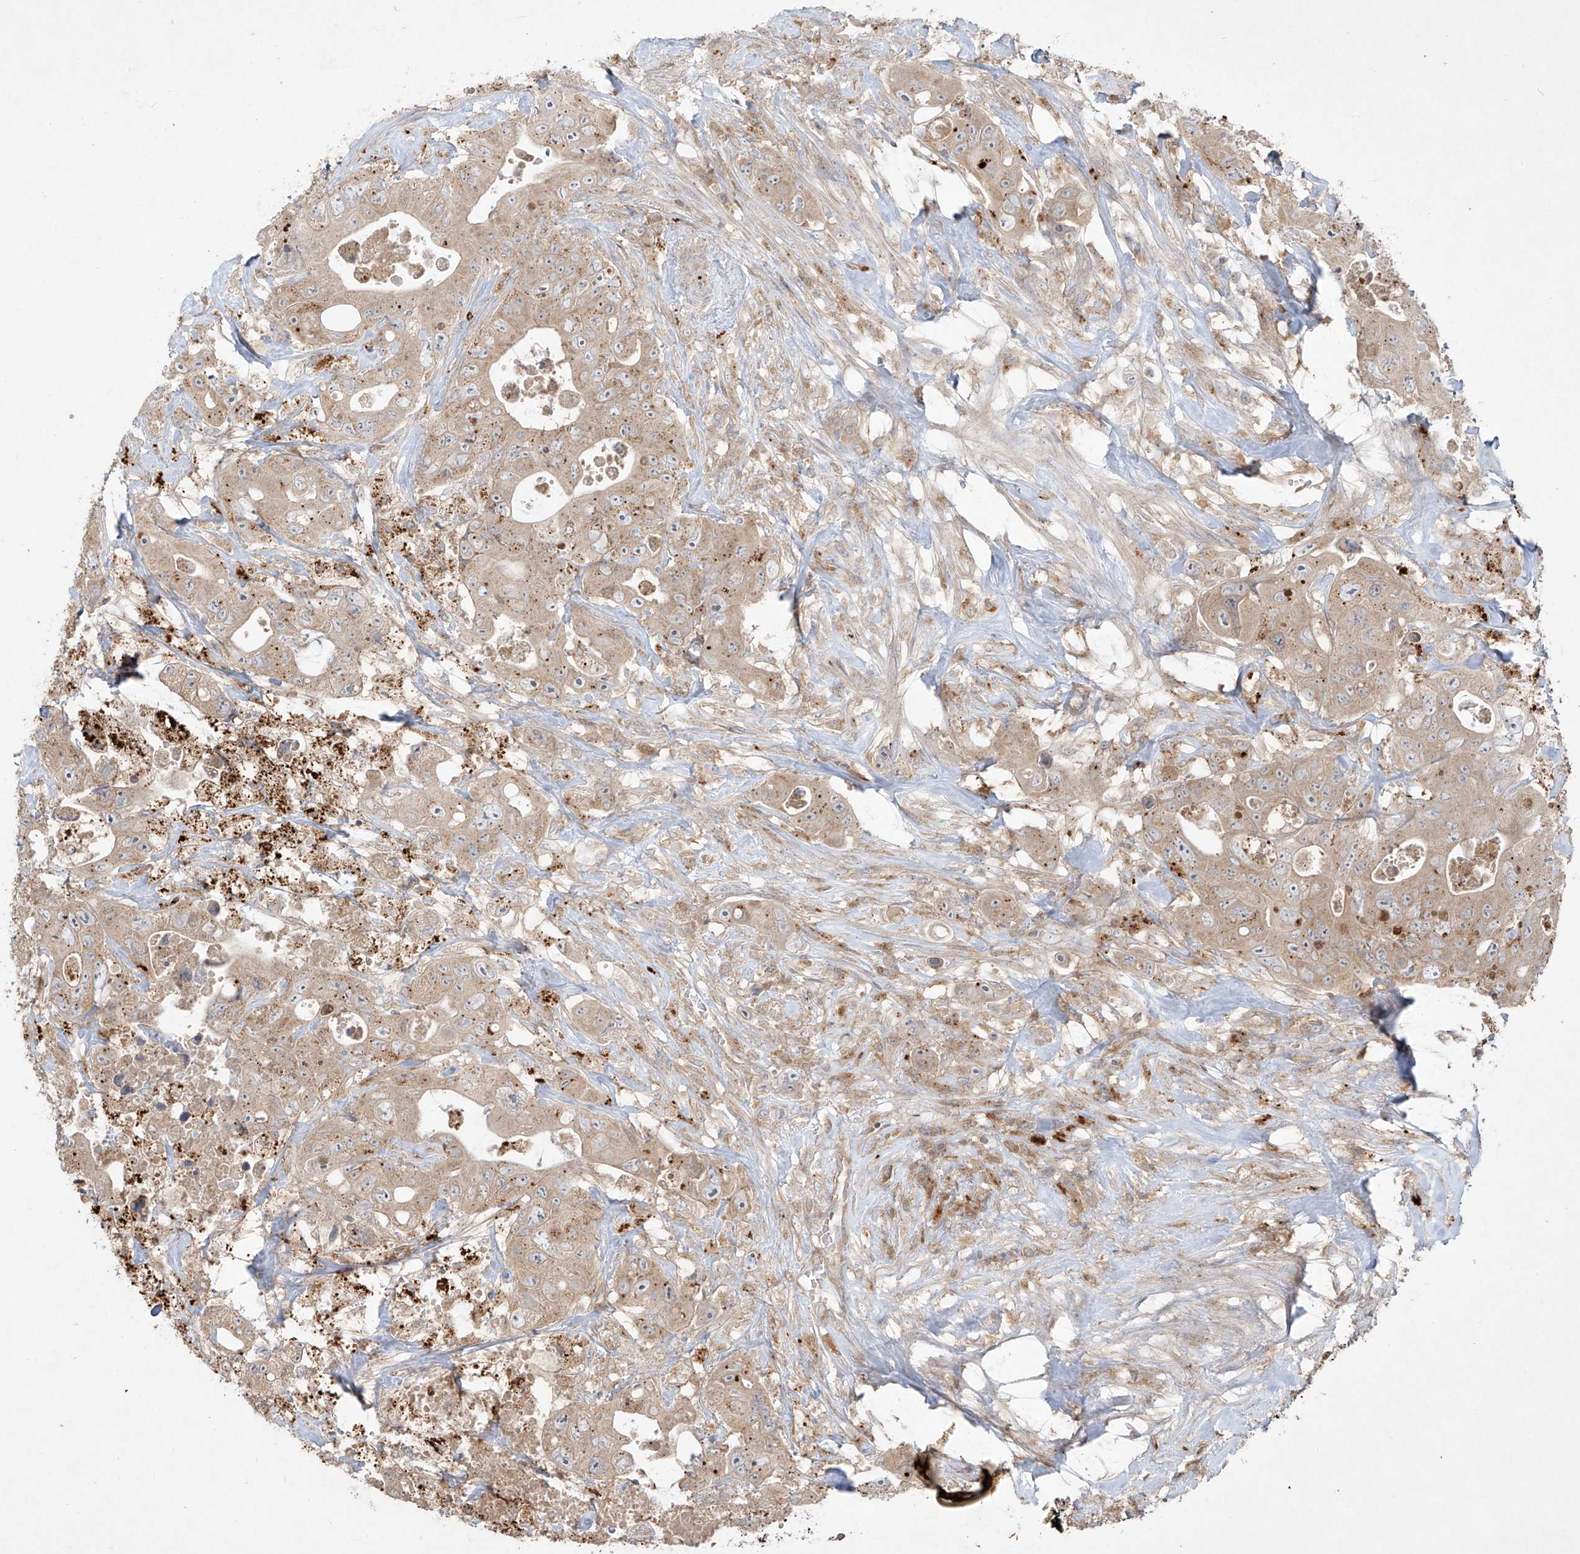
{"staining": {"intensity": "weak", "quantity": ">75%", "location": "cytoplasmic/membranous"}, "tissue": "colorectal cancer", "cell_type": "Tumor cells", "image_type": "cancer", "snomed": [{"axis": "morphology", "description": "Adenocarcinoma, NOS"}, {"axis": "topography", "description": "Colon"}], "caption": "Immunohistochemistry micrograph of neoplastic tissue: adenocarcinoma (colorectal) stained using immunohistochemistry displays low levels of weak protein expression localized specifically in the cytoplasmic/membranous of tumor cells, appearing as a cytoplasmic/membranous brown color.", "gene": "LDAH", "patient": {"sex": "female", "age": 46}}